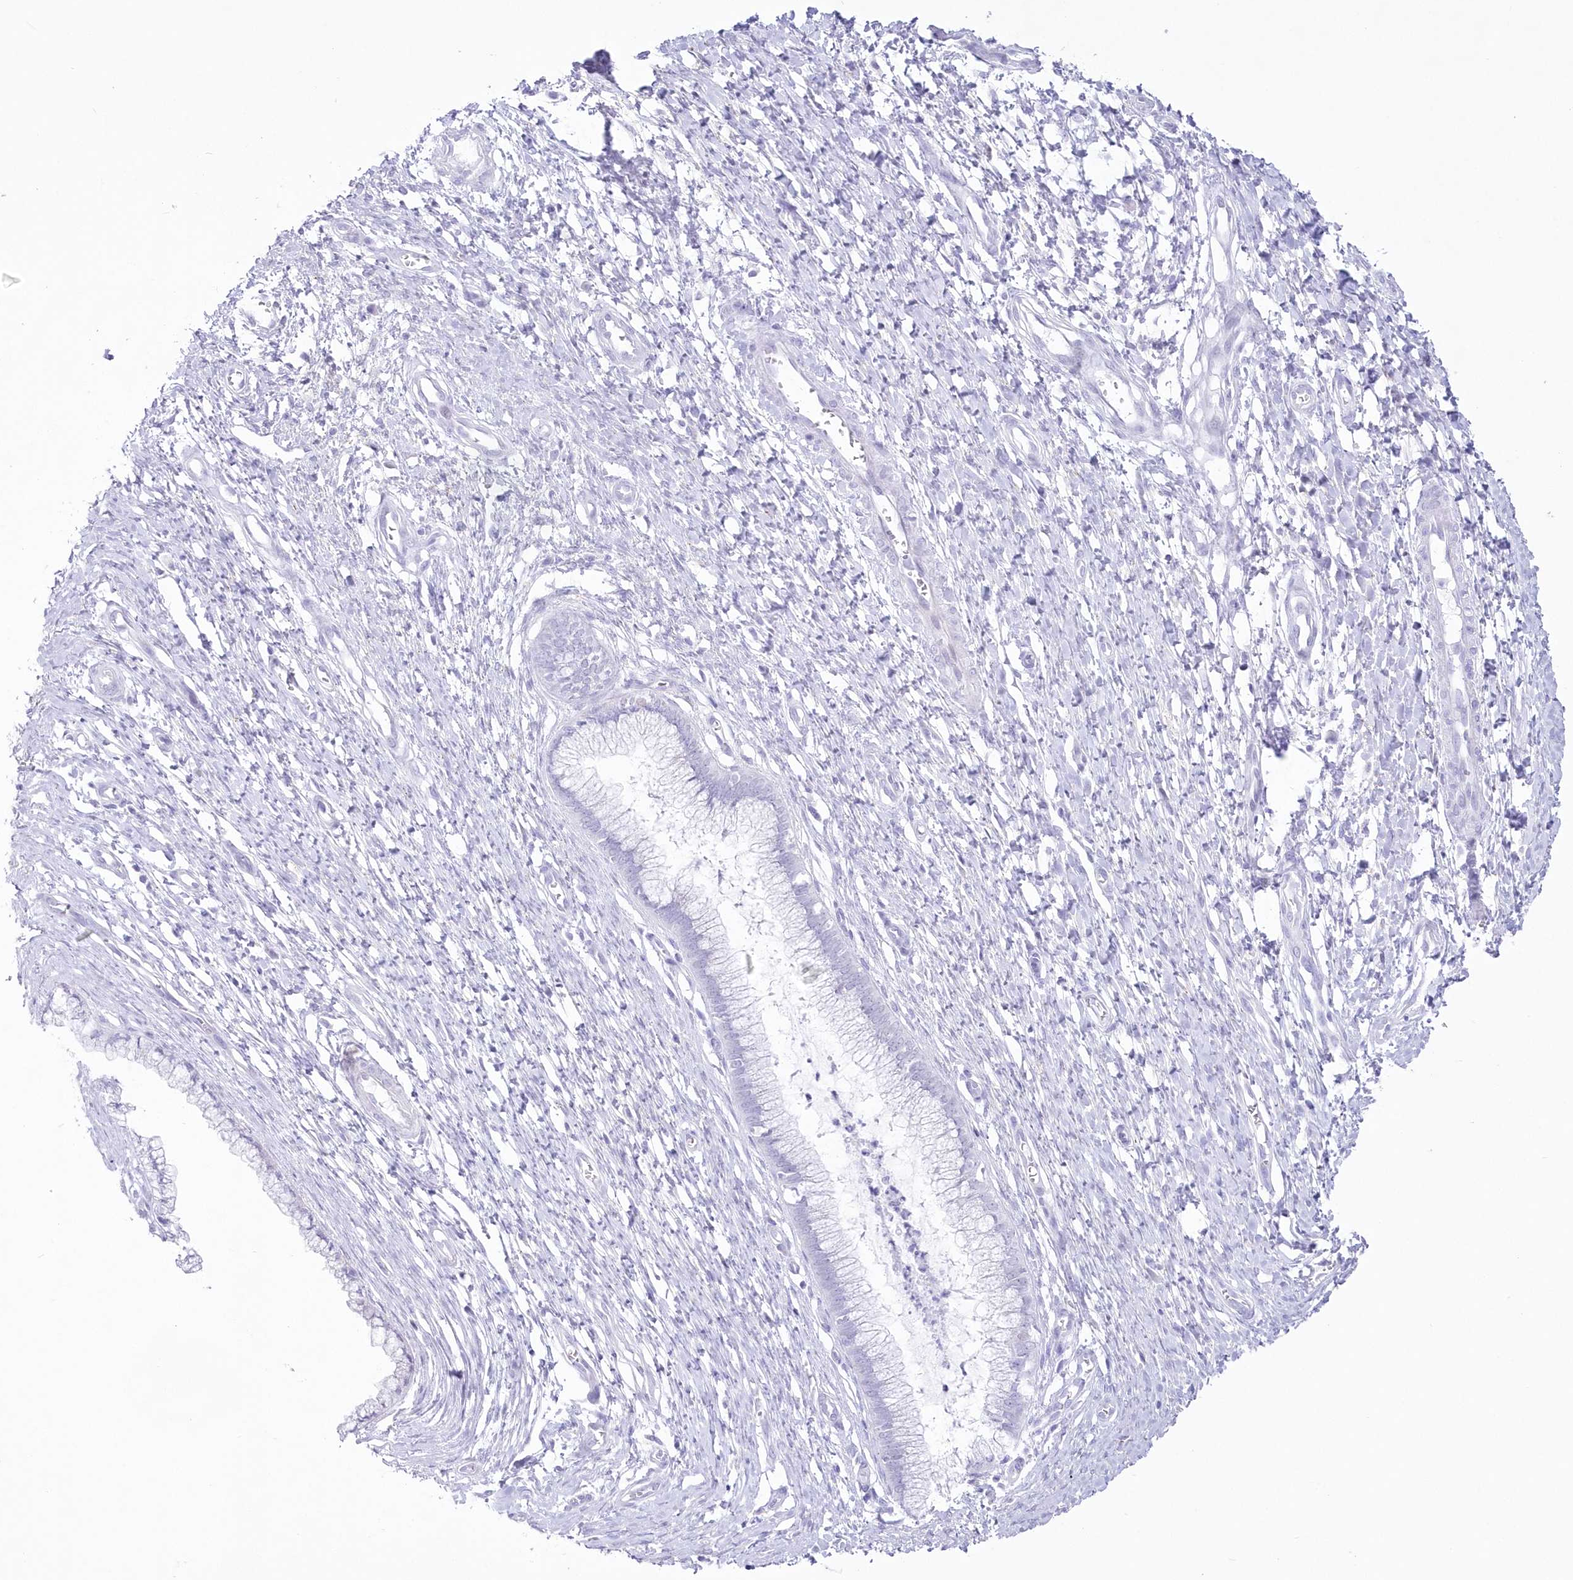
{"staining": {"intensity": "negative", "quantity": "none", "location": "none"}, "tissue": "cervix", "cell_type": "Glandular cells", "image_type": "normal", "snomed": [{"axis": "morphology", "description": "Normal tissue, NOS"}, {"axis": "topography", "description": "Cervix"}], "caption": "Human cervix stained for a protein using IHC demonstrates no positivity in glandular cells.", "gene": "ZNF843", "patient": {"sex": "female", "age": 55}}